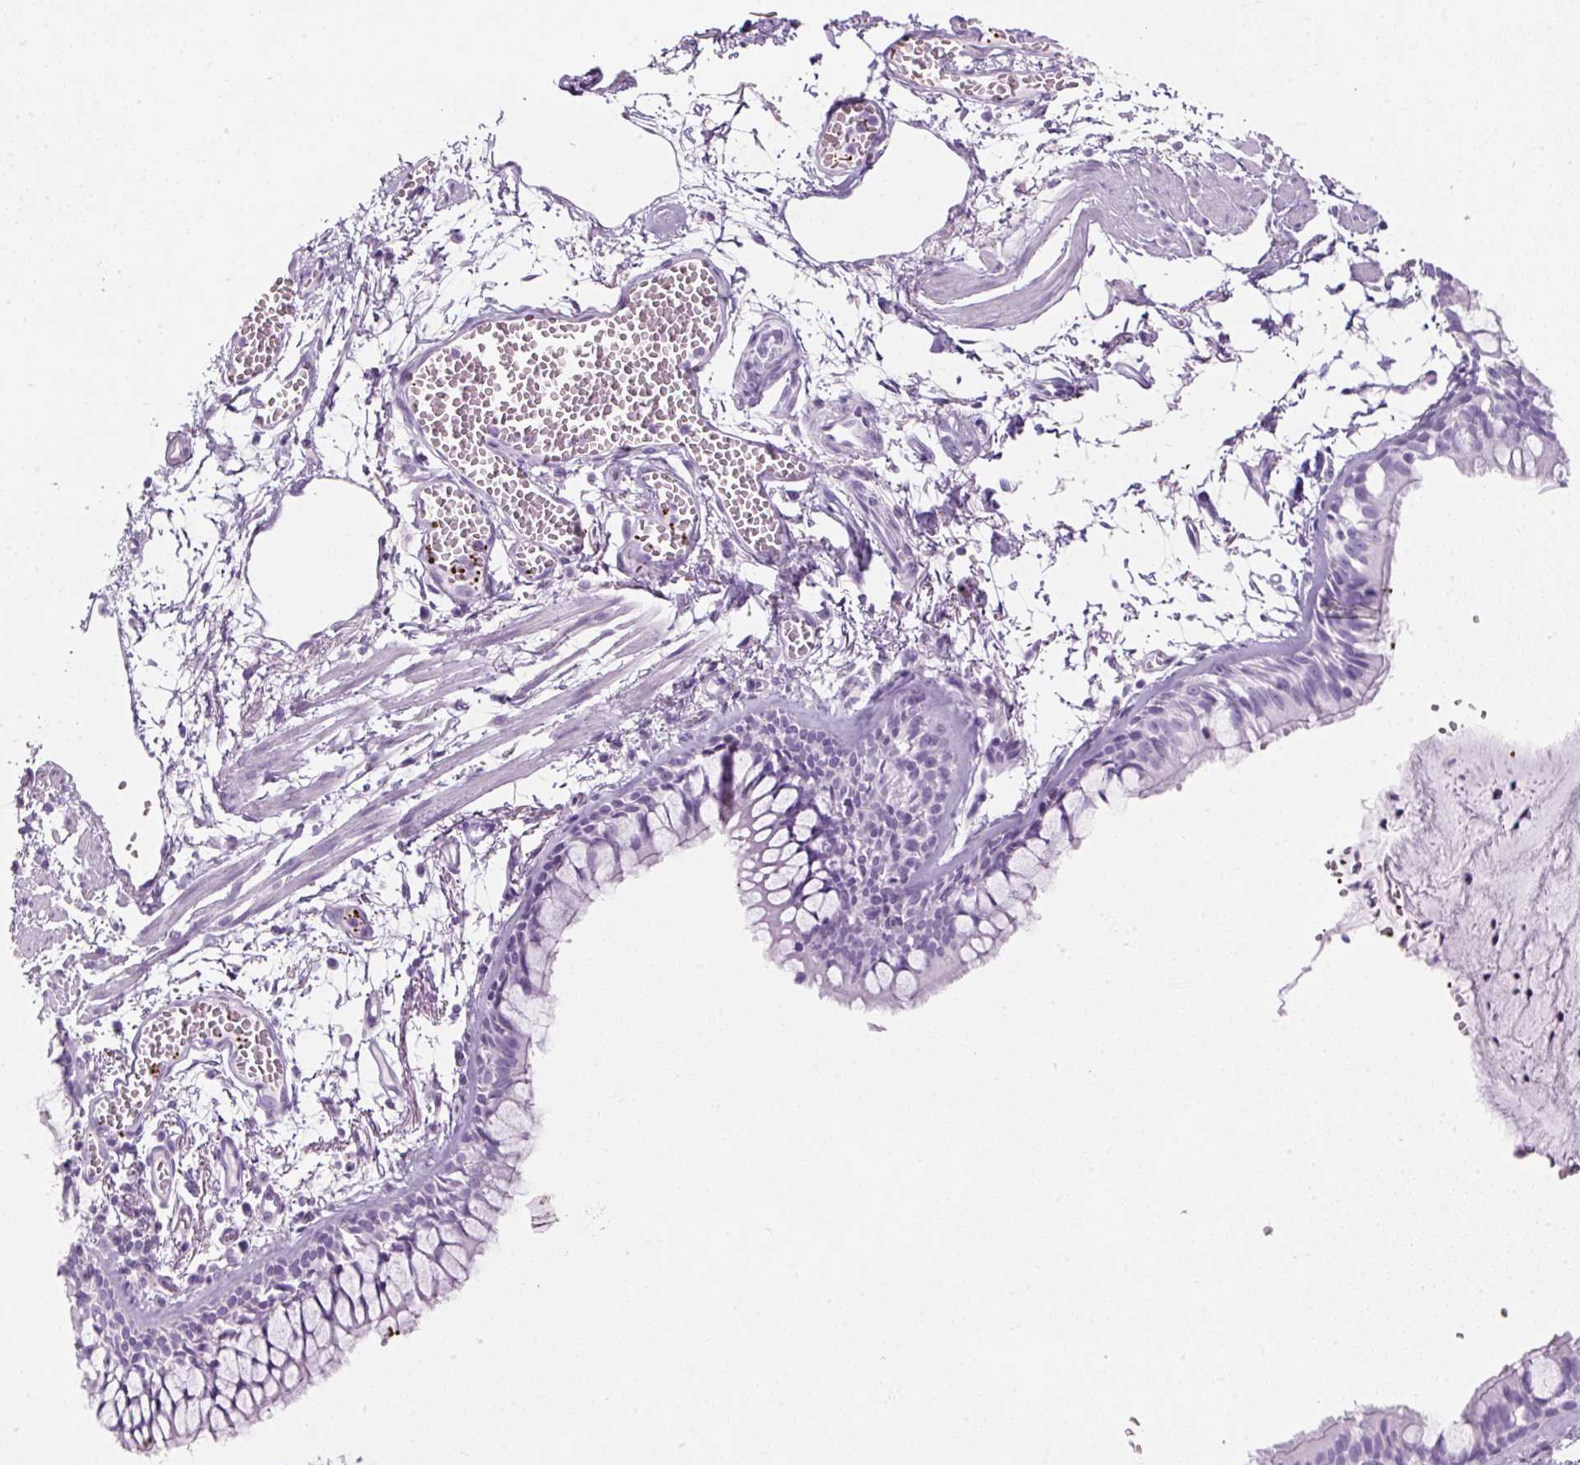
{"staining": {"intensity": "negative", "quantity": "none", "location": "none"}, "tissue": "bronchus", "cell_type": "Respiratory epithelial cells", "image_type": "normal", "snomed": [{"axis": "morphology", "description": "Normal tissue, NOS"}, {"axis": "topography", "description": "Cartilage tissue"}, {"axis": "topography", "description": "Bronchus"}], "caption": "Immunohistochemistry (IHC) micrograph of benign human bronchus stained for a protein (brown), which reveals no positivity in respiratory epithelial cells.", "gene": "ENSG00000288796", "patient": {"sex": "male", "age": 78}}